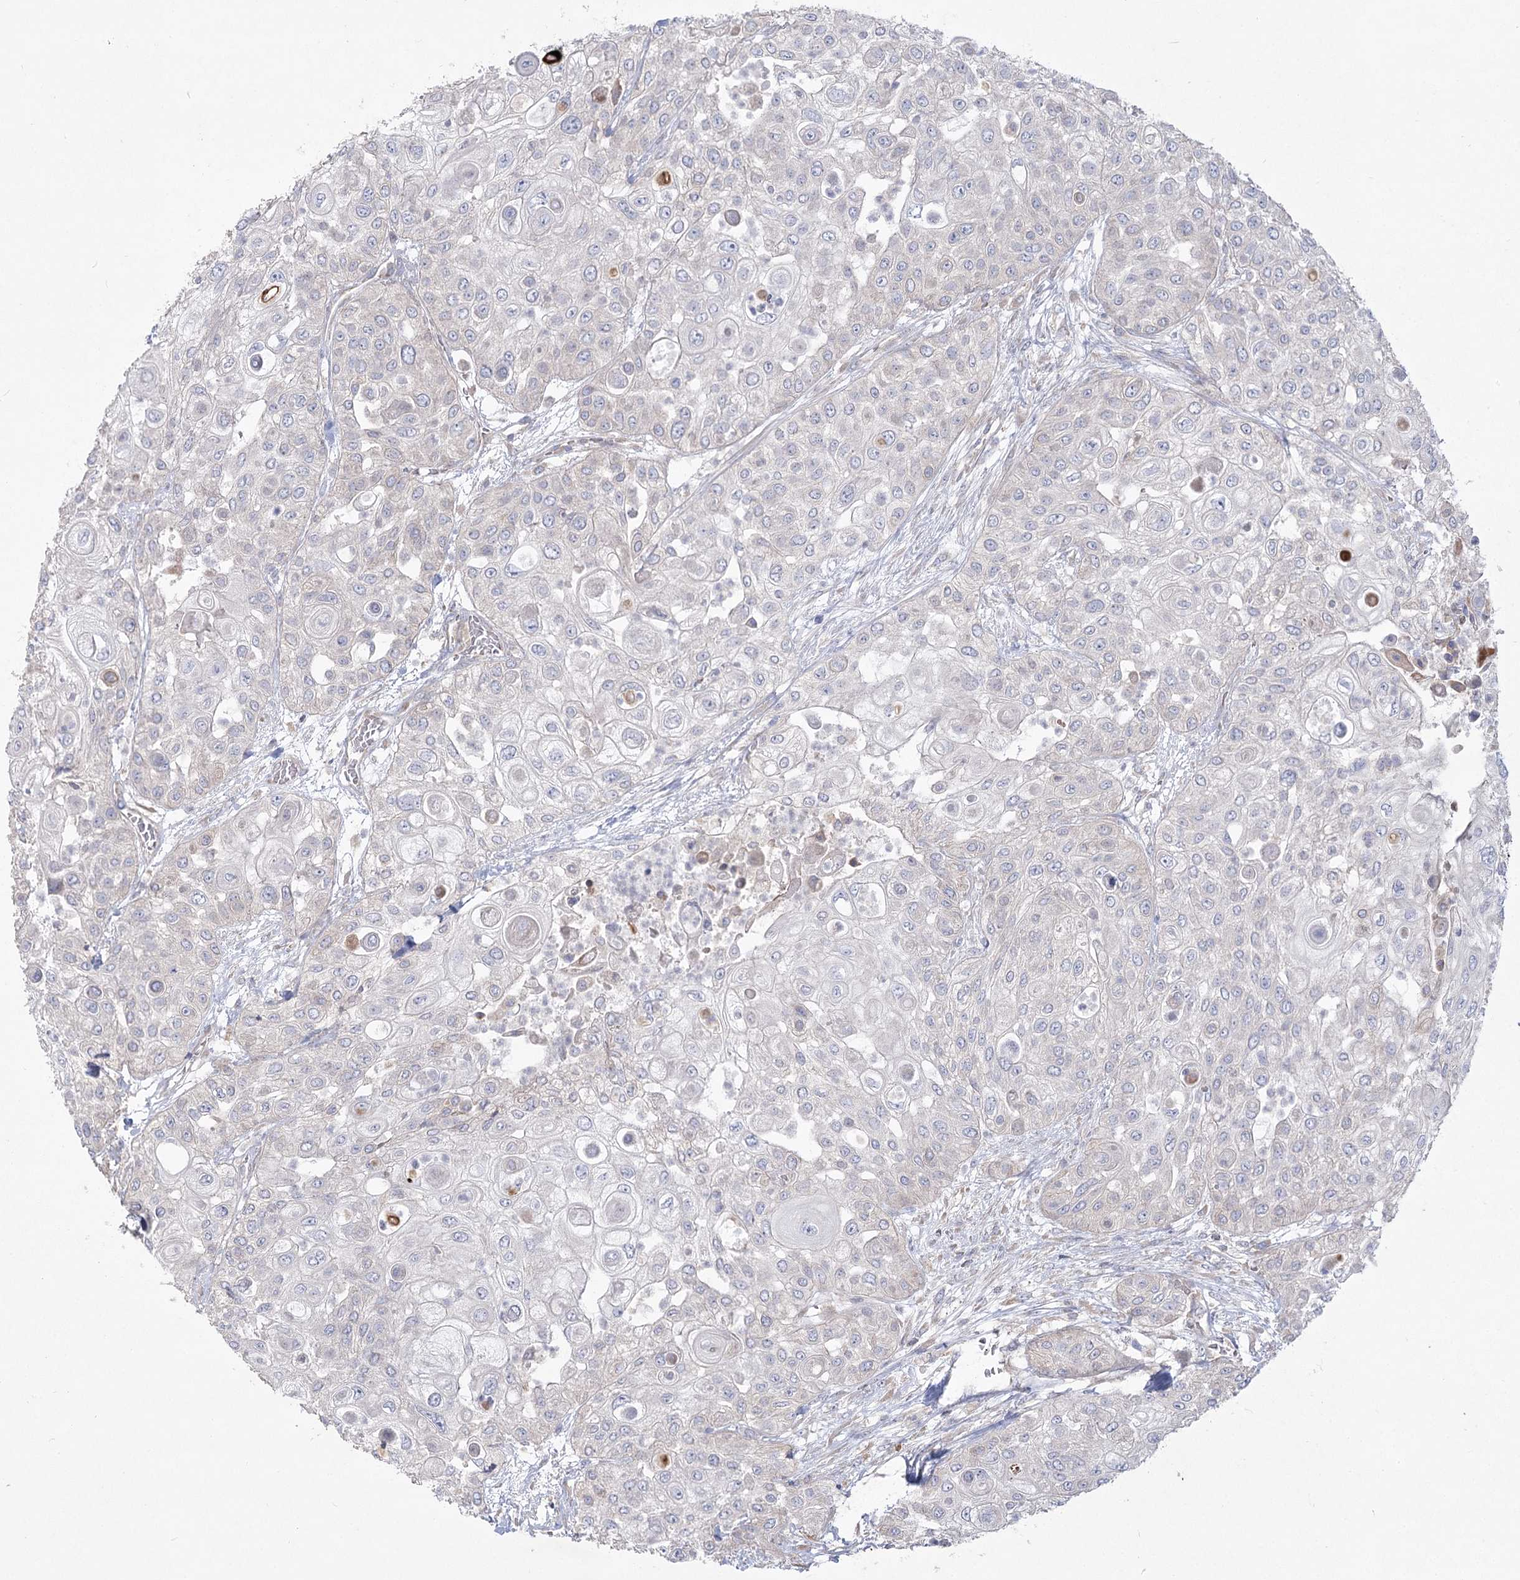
{"staining": {"intensity": "negative", "quantity": "none", "location": "none"}, "tissue": "urothelial cancer", "cell_type": "Tumor cells", "image_type": "cancer", "snomed": [{"axis": "morphology", "description": "Urothelial carcinoma, High grade"}, {"axis": "topography", "description": "Urinary bladder"}], "caption": "A high-resolution photomicrograph shows immunohistochemistry staining of high-grade urothelial carcinoma, which exhibits no significant expression in tumor cells.", "gene": "CAMTA1", "patient": {"sex": "female", "age": 79}}